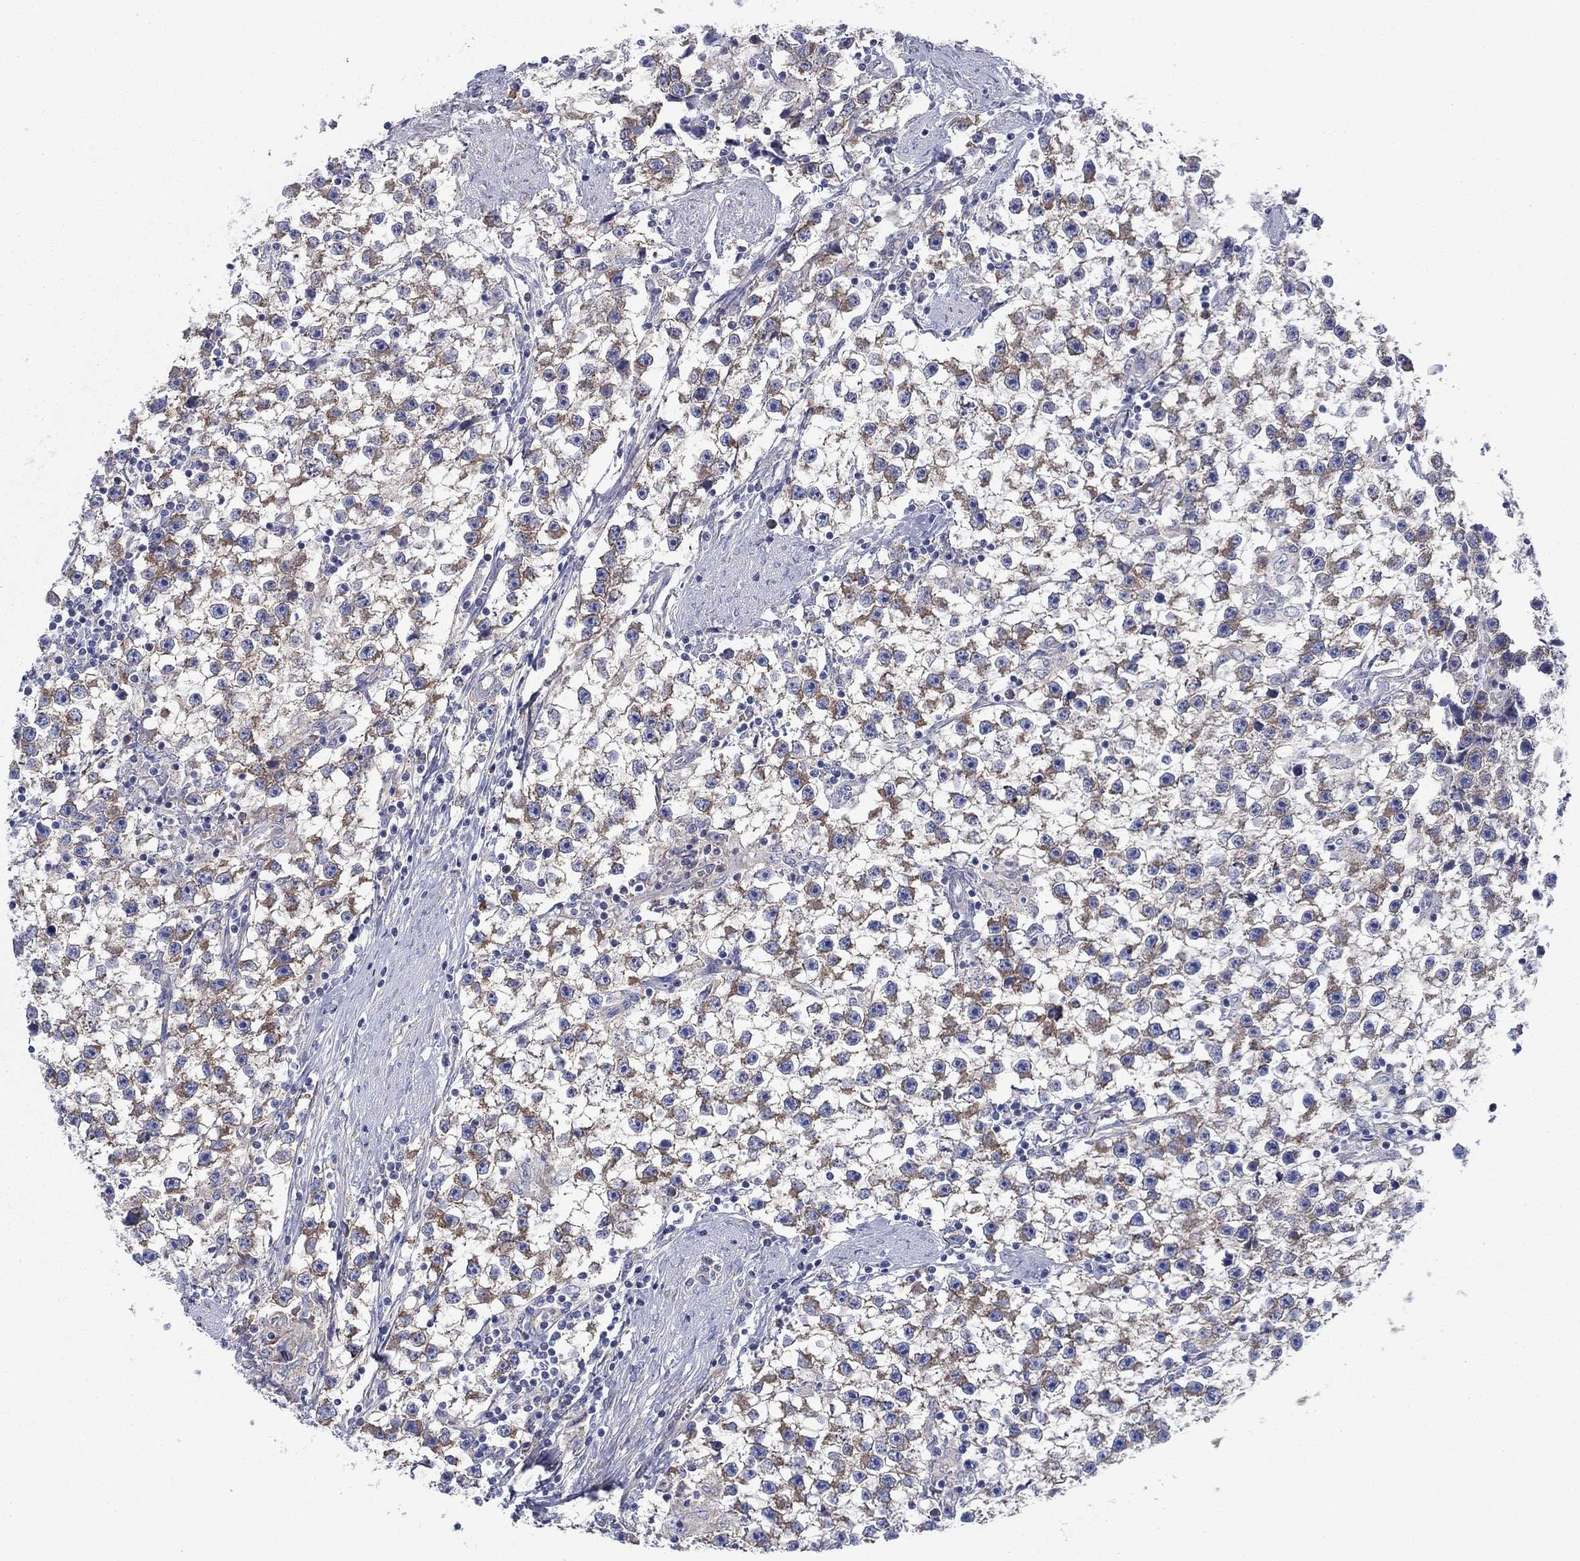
{"staining": {"intensity": "moderate", "quantity": "25%-75%", "location": "cytoplasmic/membranous"}, "tissue": "testis cancer", "cell_type": "Tumor cells", "image_type": "cancer", "snomed": [{"axis": "morphology", "description": "Seminoma, NOS"}, {"axis": "topography", "description": "Testis"}], "caption": "Protein expression analysis of human testis cancer reveals moderate cytoplasmic/membranous expression in about 25%-75% of tumor cells. (DAB (3,3'-diaminobenzidine) = brown stain, brightfield microscopy at high magnification).", "gene": "TMEM59", "patient": {"sex": "male", "age": 59}}